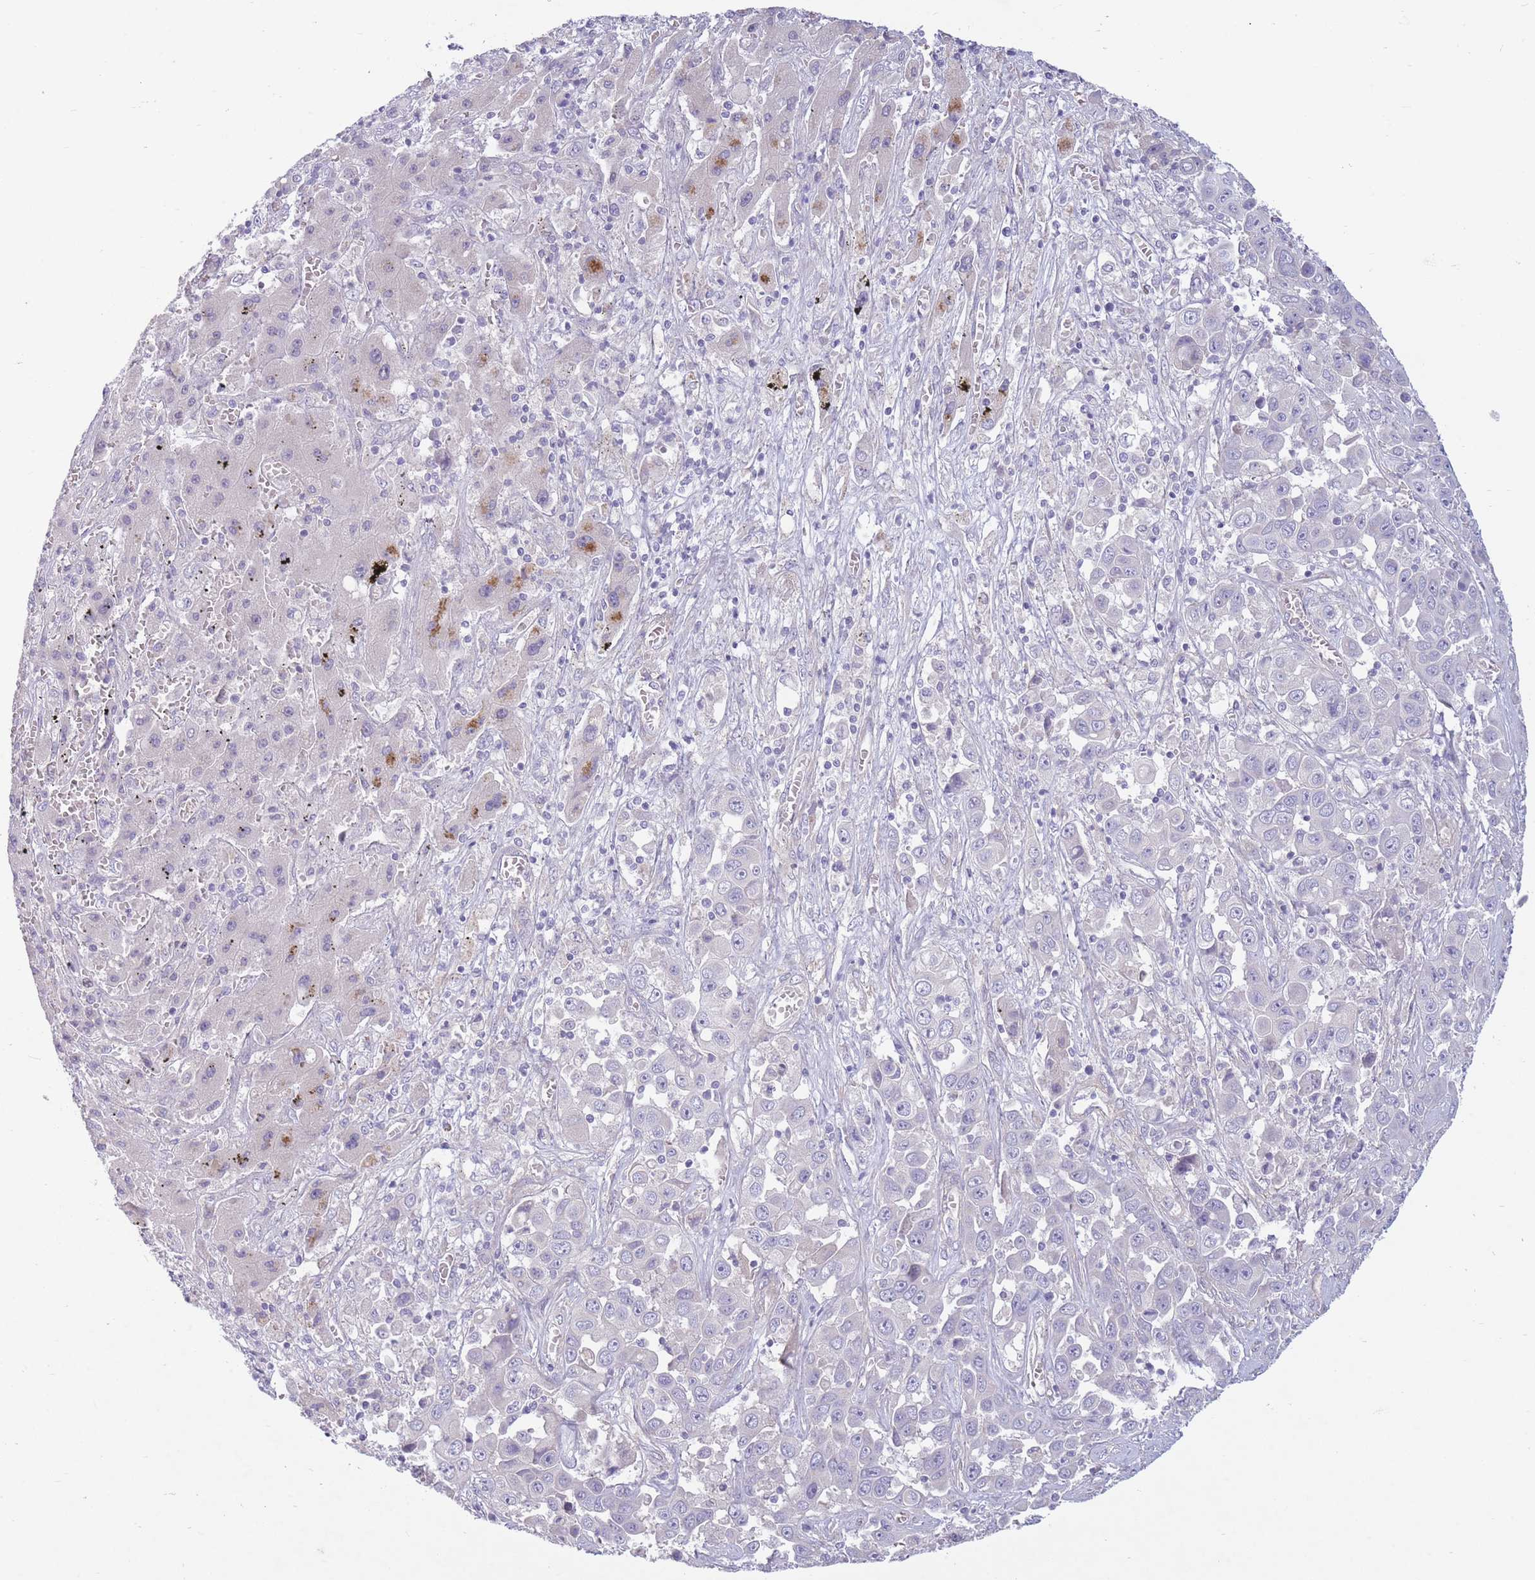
{"staining": {"intensity": "negative", "quantity": "none", "location": "none"}, "tissue": "liver cancer", "cell_type": "Tumor cells", "image_type": "cancer", "snomed": [{"axis": "morphology", "description": "Cholangiocarcinoma"}, {"axis": "topography", "description": "Liver"}], "caption": "DAB (3,3'-diaminobenzidine) immunohistochemical staining of human liver cancer (cholangiocarcinoma) exhibits no significant staining in tumor cells.", "gene": "PNPLA5", "patient": {"sex": "female", "age": 52}}